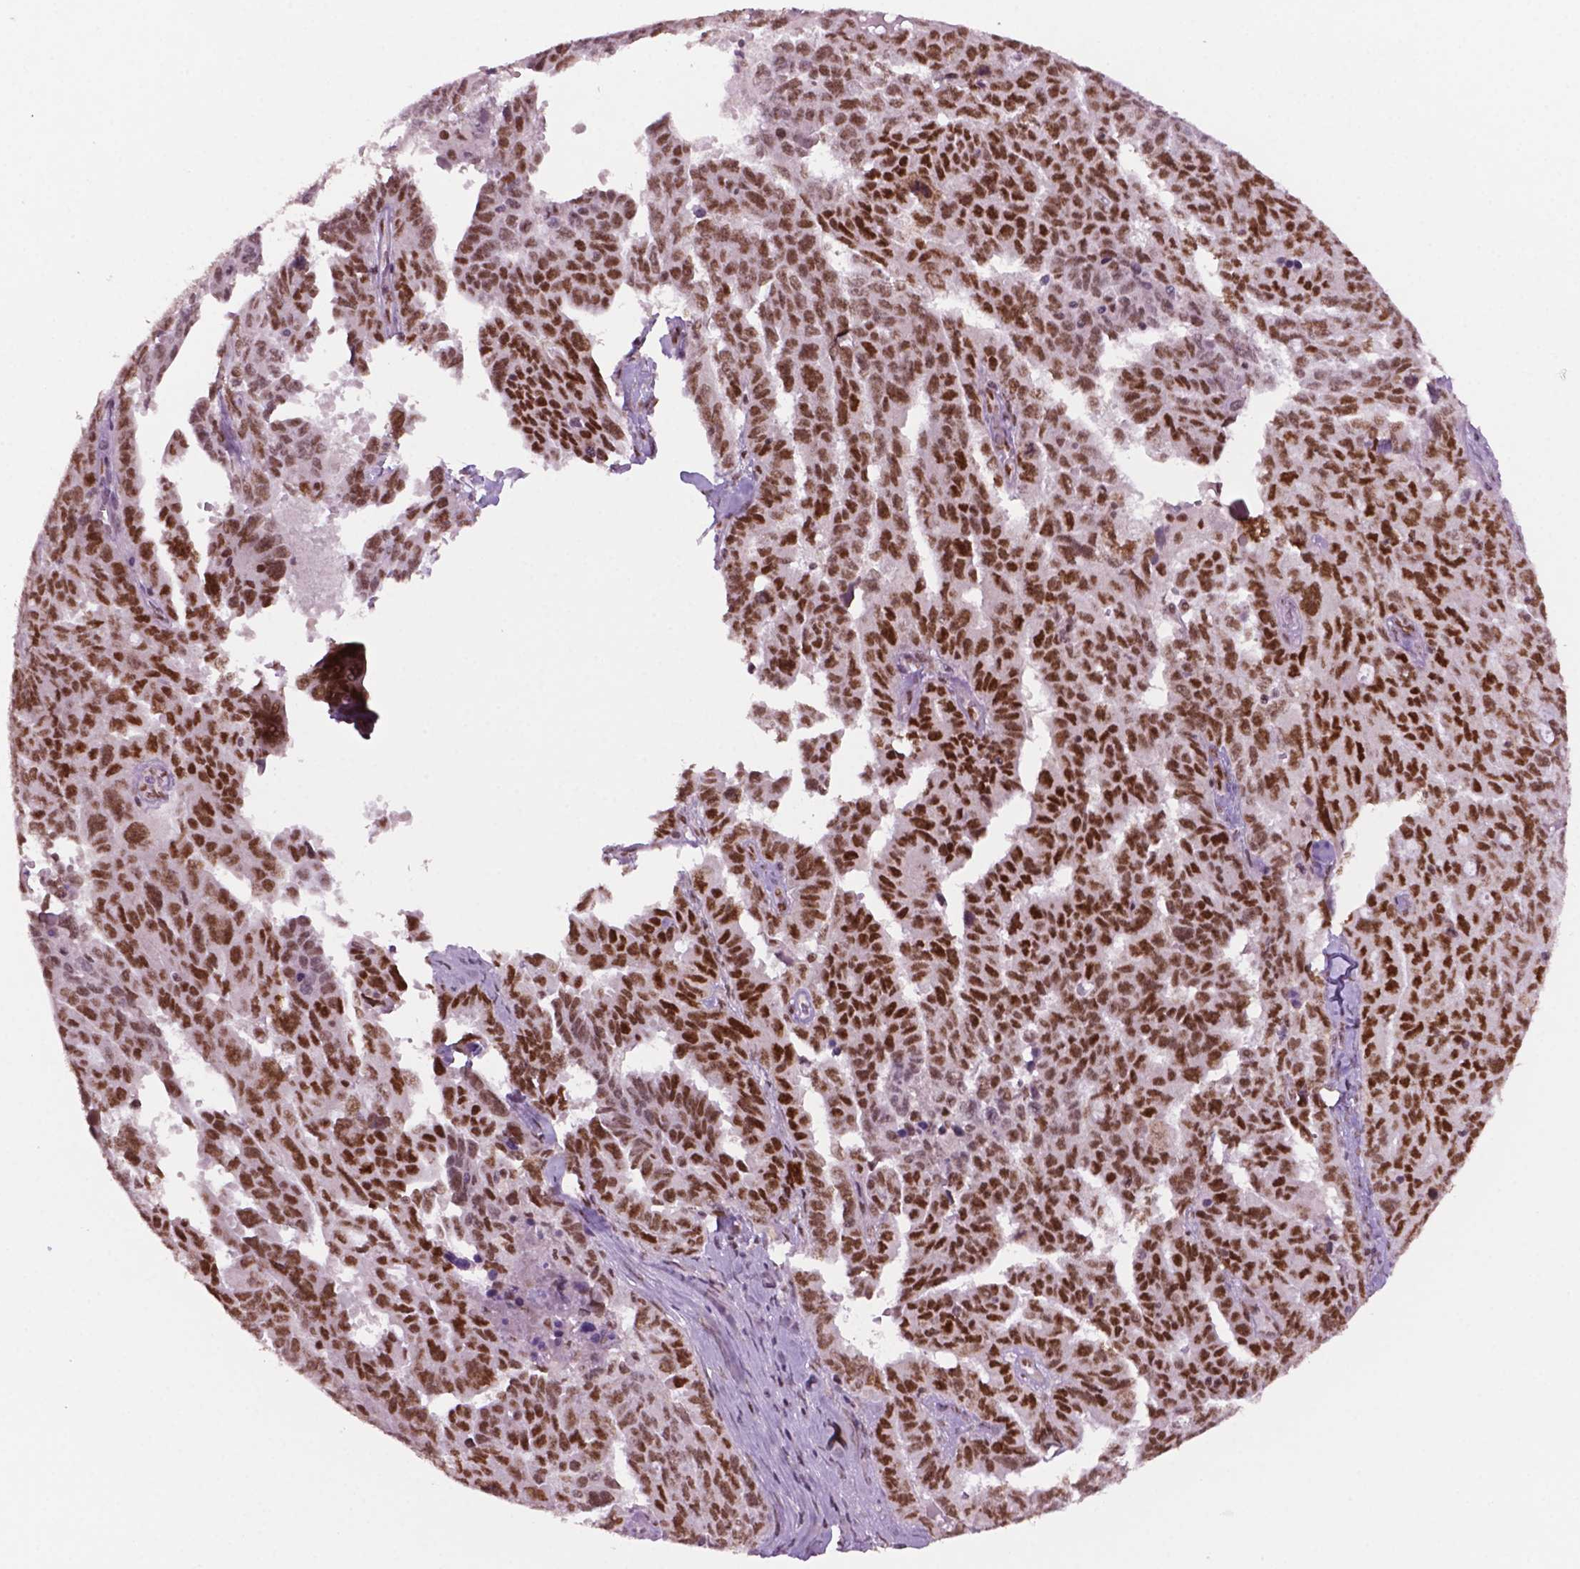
{"staining": {"intensity": "moderate", "quantity": "25%-75%", "location": "nuclear"}, "tissue": "ovarian cancer", "cell_type": "Tumor cells", "image_type": "cancer", "snomed": [{"axis": "morphology", "description": "Adenocarcinoma, NOS"}, {"axis": "morphology", "description": "Carcinoma, endometroid"}, {"axis": "topography", "description": "Ovary"}], "caption": "Immunohistochemistry (IHC) histopathology image of neoplastic tissue: human ovarian cancer stained using immunohistochemistry reveals medium levels of moderate protein expression localized specifically in the nuclear of tumor cells, appearing as a nuclear brown color.", "gene": "MLH1", "patient": {"sex": "female", "age": 72}}